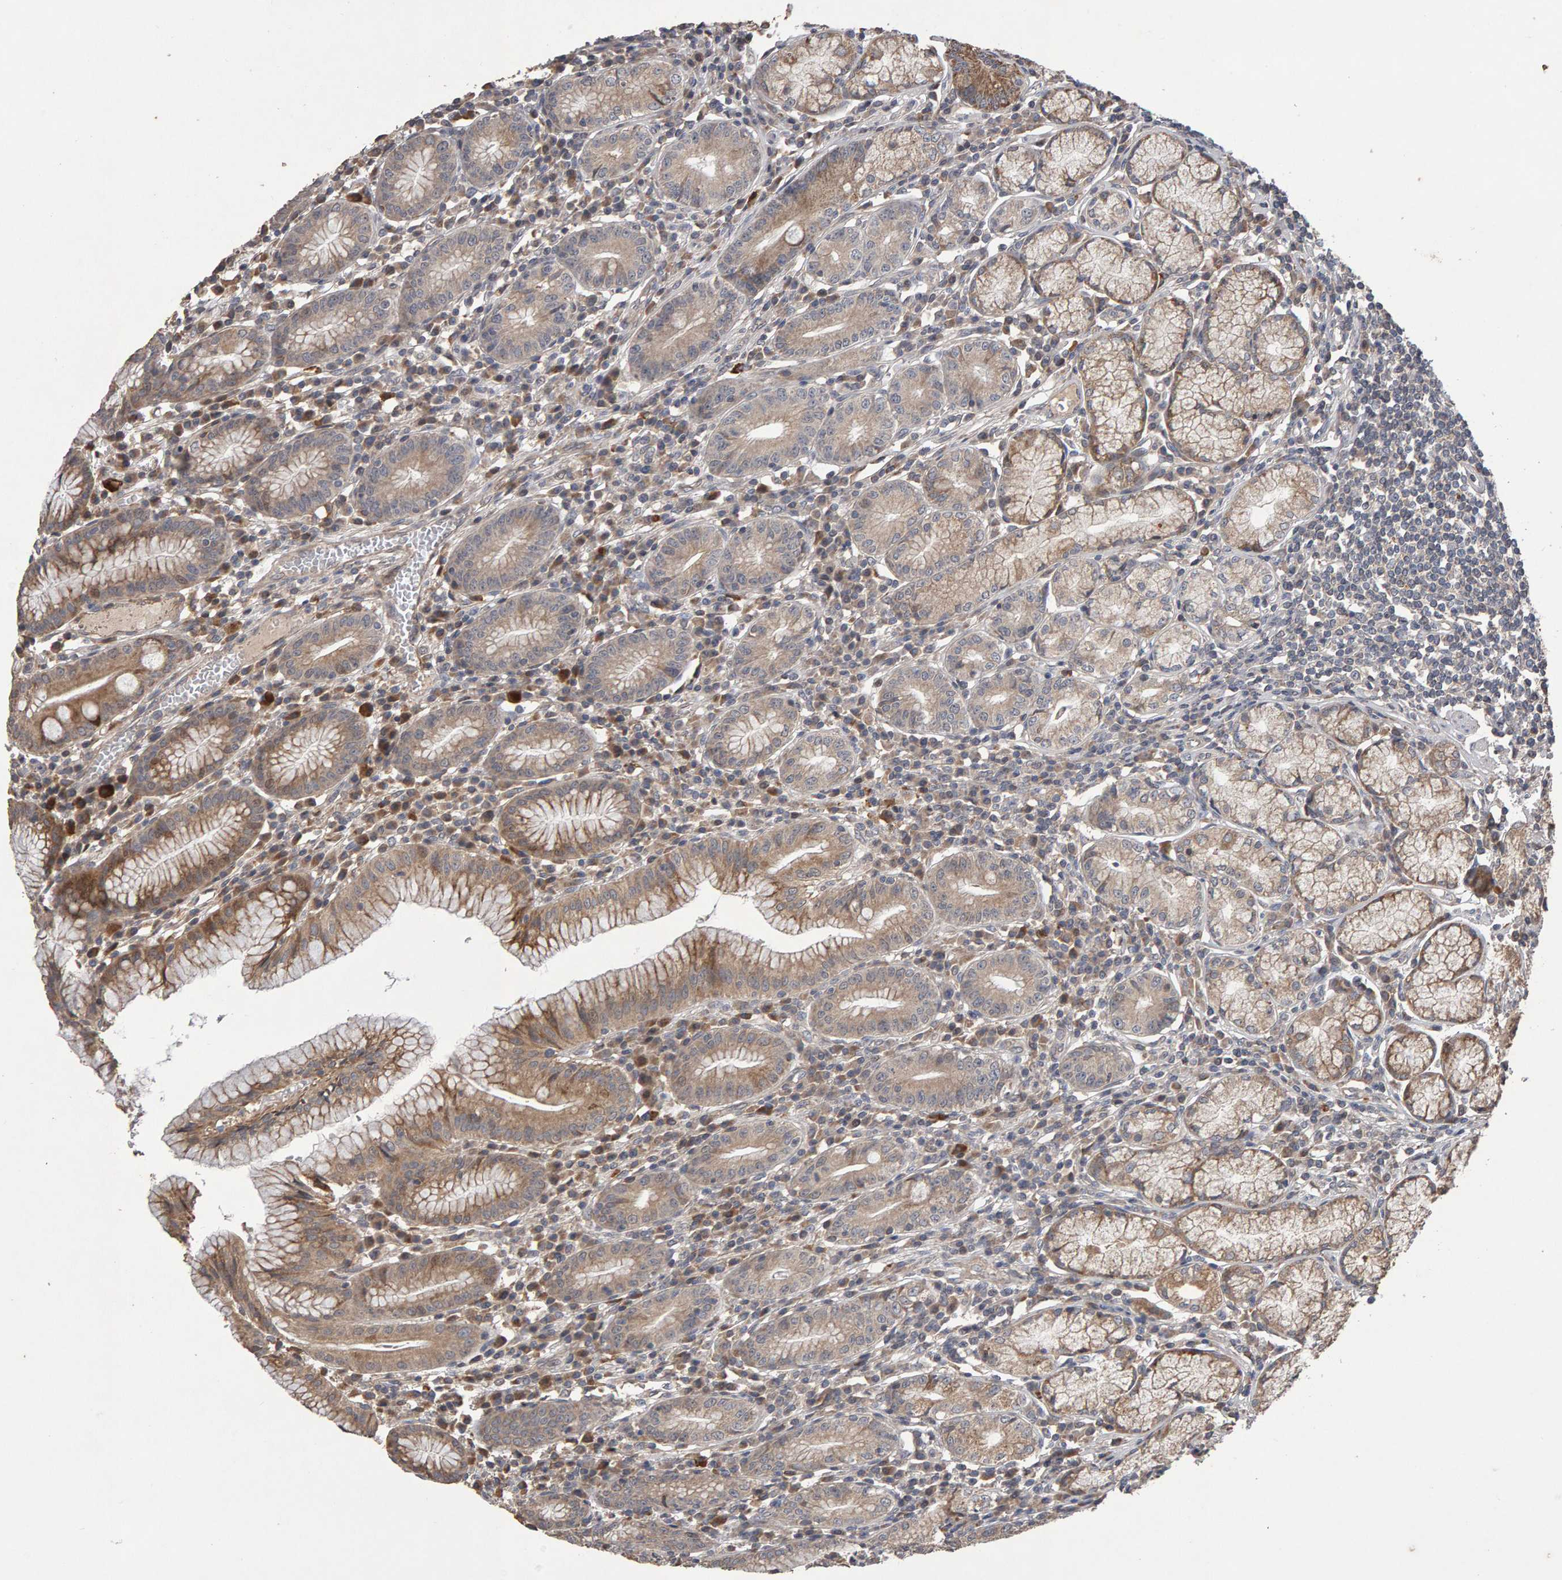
{"staining": {"intensity": "moderate", "quantity": "25%-75%", "location": "cytoplasmic/membranous"}, "tissue": "stomach", "cell_type": "Glandular cells", "image_type": "normal", "snomed": [{"axis": "morphology", "description": "Normal tissue, NOS"}, {"axis": "topography", "description": "Stomach"}], "caption": "An immunohistochemistry (IHC) micrograph of unremarkable tissue is shown. Protein staining in brown shows moderate cytoplasmic/membranous positivity in stomach within glandular cells.", "gene": "COASY", "patient": {"sex": "male", "age": 55}}